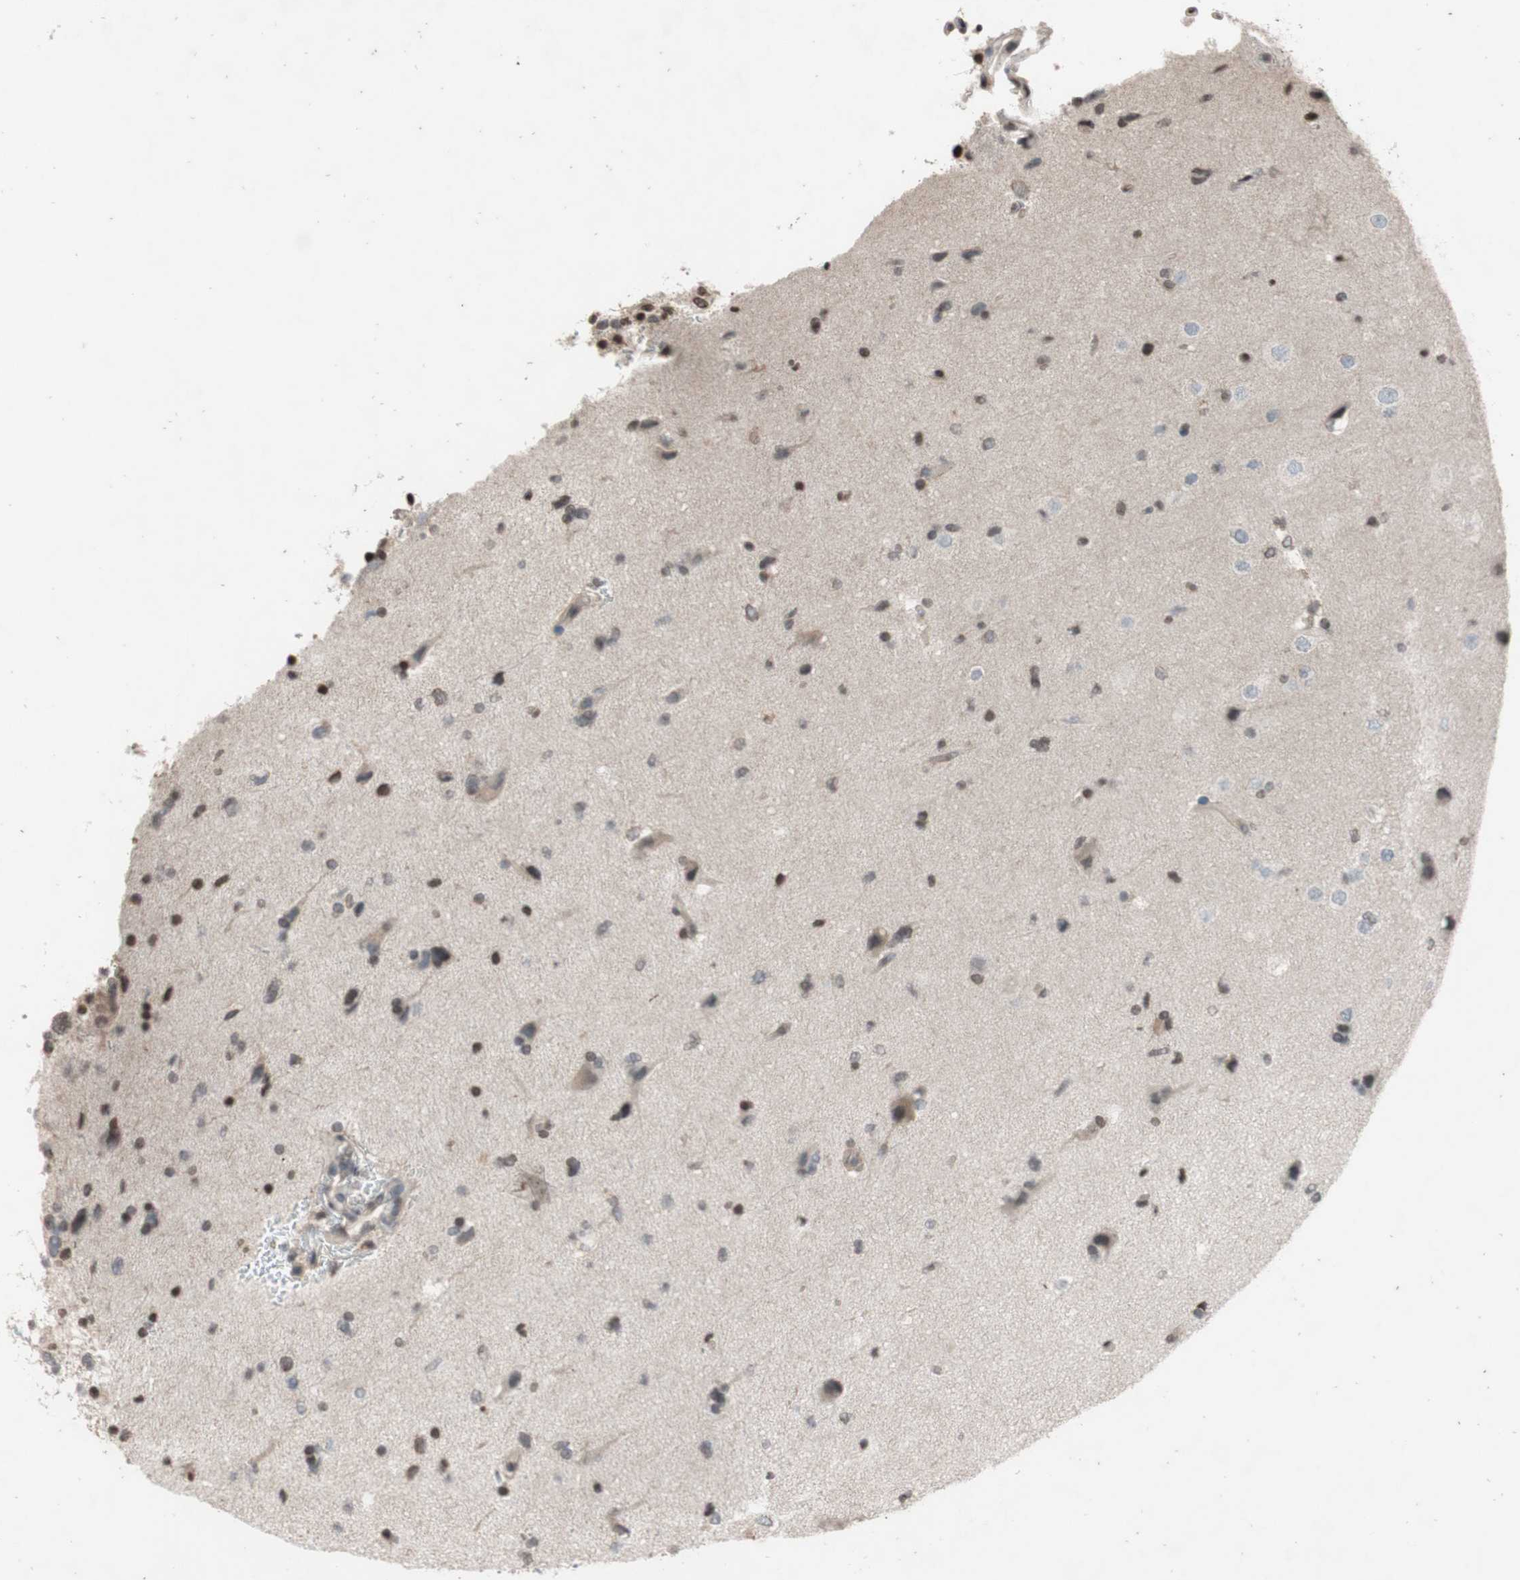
{"staining": {"intensity": "moderate", "quantity": "25%-75%", "location": "nuclear"}, "tissue": "glioma", "cell_type": "Tumor cells", "image_type": "cancer", "snomed": [{"axis": "morphology", "description": "Glioma, malignant, Low grade"}, {"axis": "topography", "description": "Brain"}], "caption": "An IHC photomicrograph of neoplastic tissue is shown. Protein staining in brown labels moderate nuclear positivity in malignant low-grade glioma within tumor cells.", "gene": "MCM6", "patient": {"sex": "female", "age": 37}}